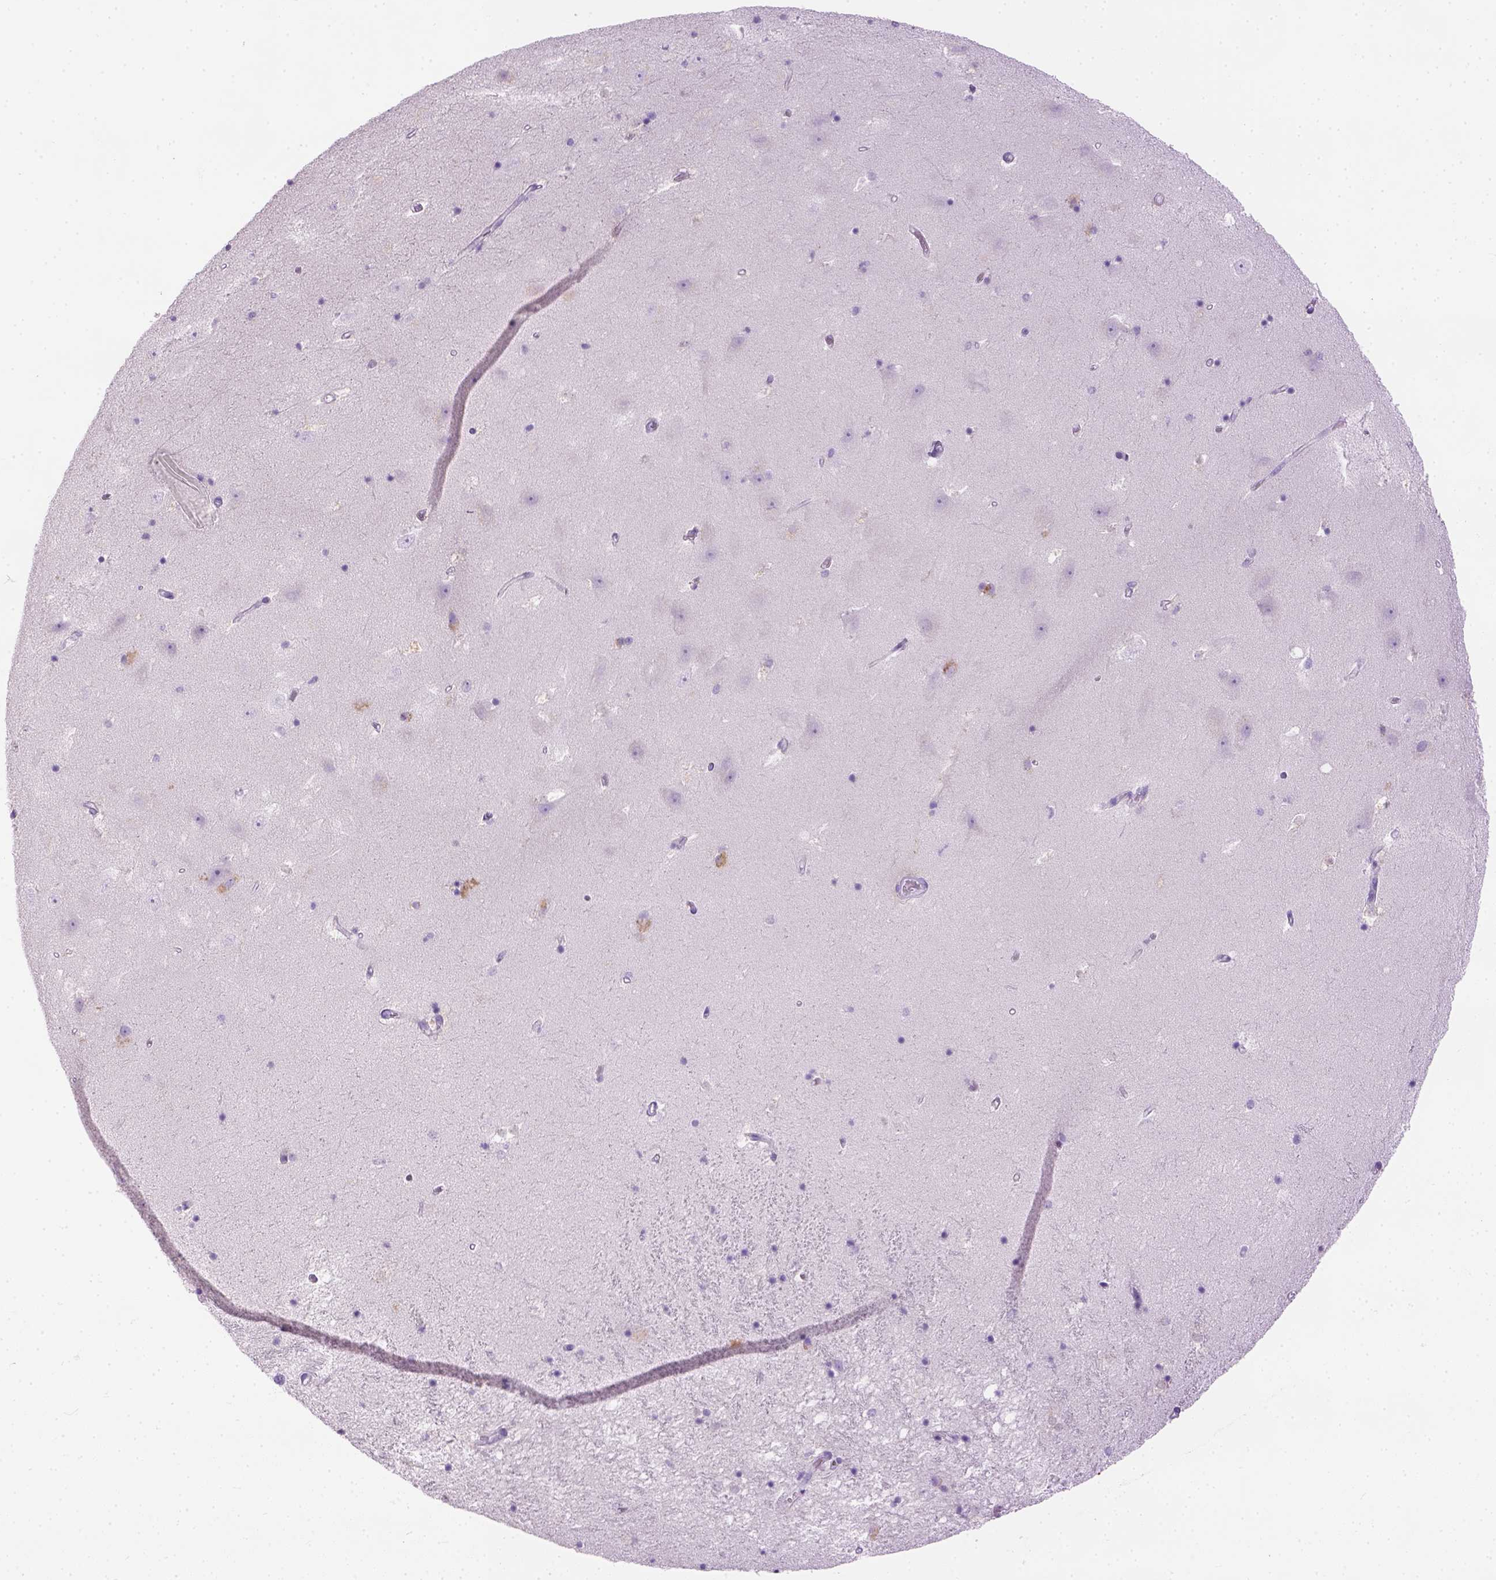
{"staining": {"intensity": "negative", "quantity": "none", "location": "none"}, "tissue": "hippocampus", "cell_type": "Glial cells", "image_type": "normal", "snomed": [{"axis": "morphology", "description": "Normal tissue, NOS"}, {"axis": "topography", "description": "Hippocampus"}], "caption": "Histopathology image shows no protein expression in glial cells of benign hippocampus.", "gene": "TMEM38A", "patient": {"sex": "male", "age": 58}}